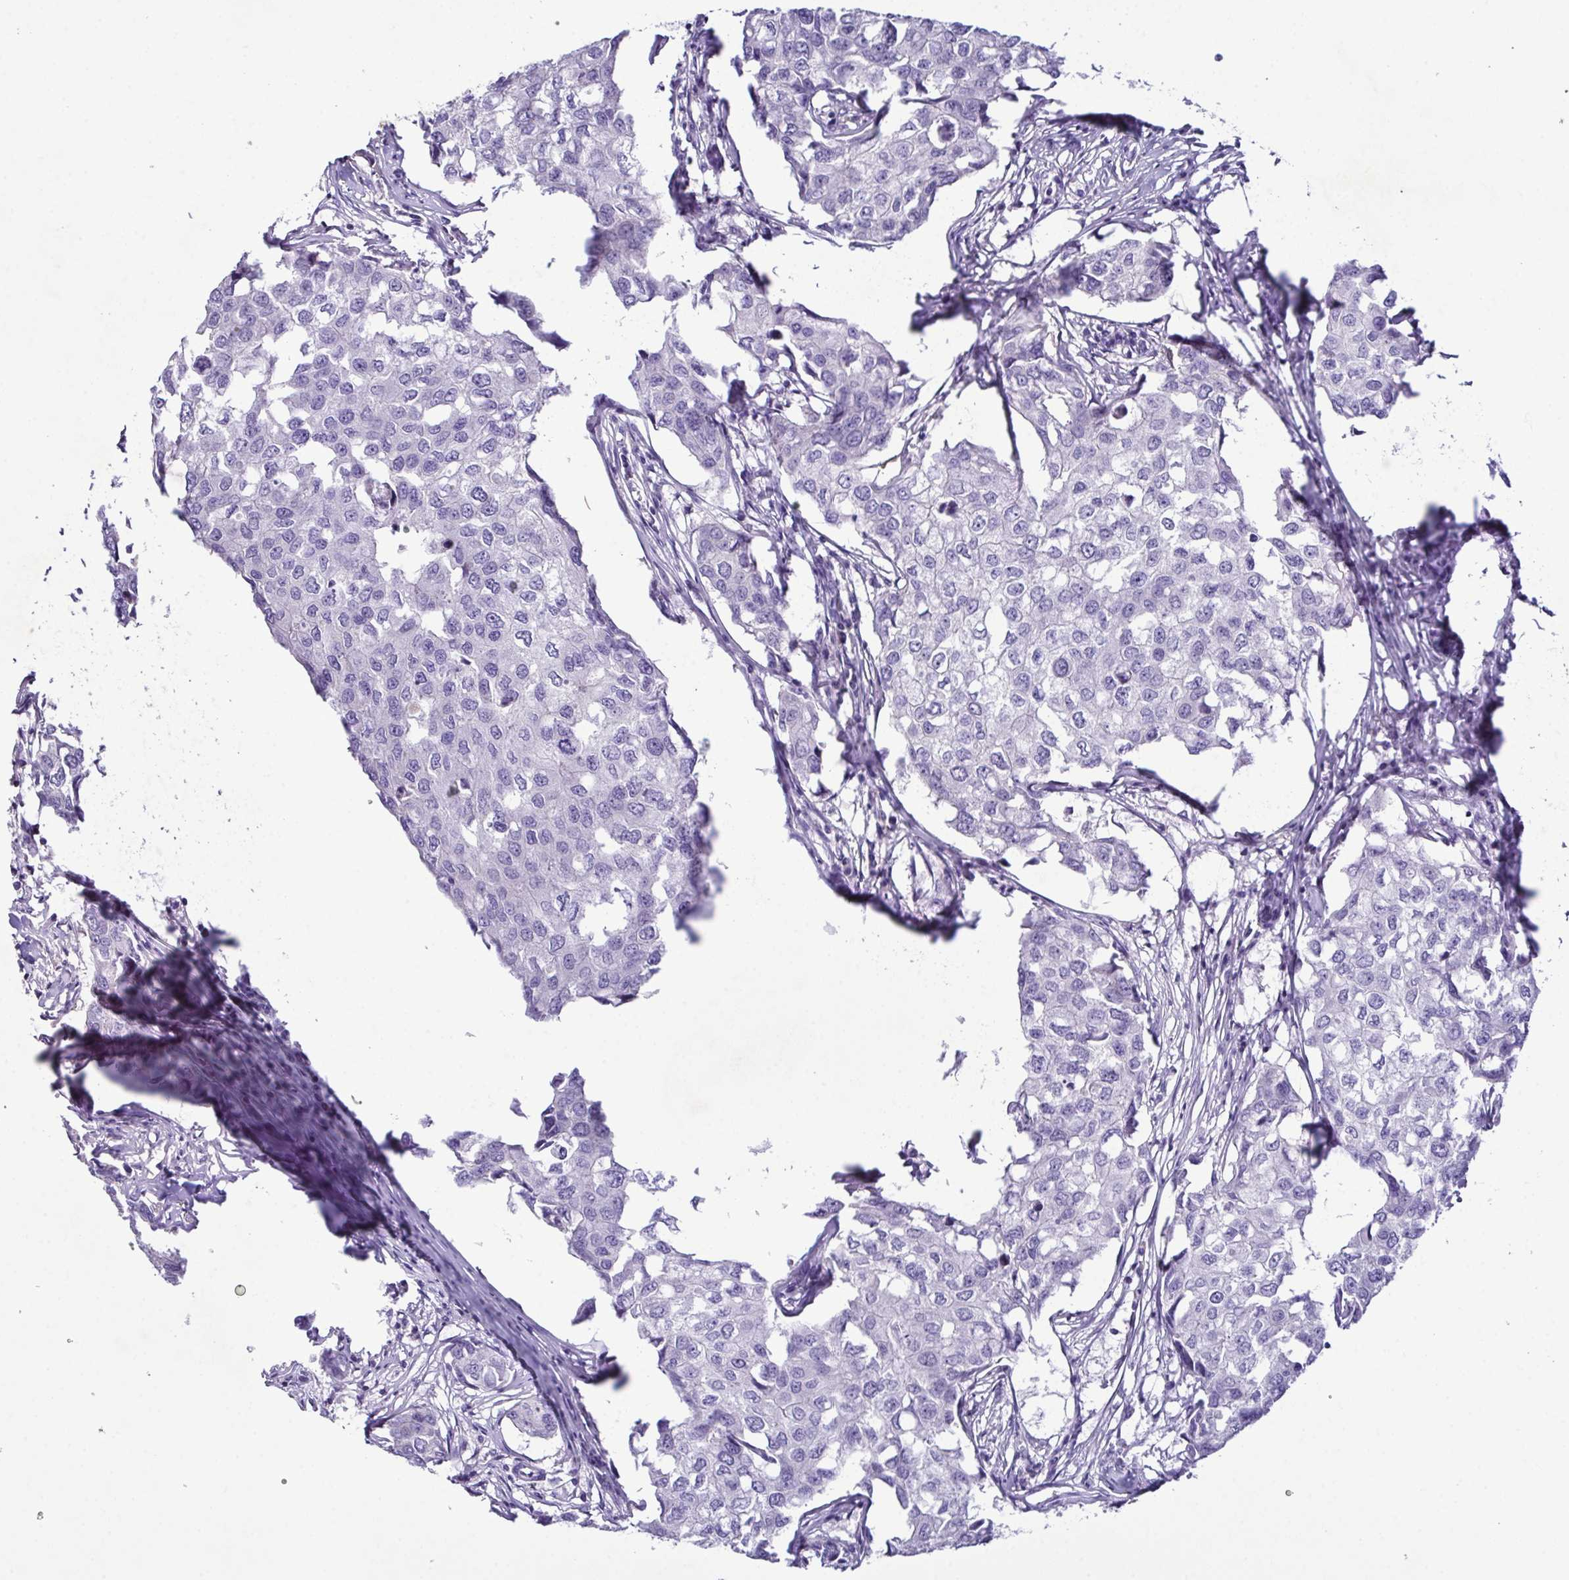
{"staining": {"intensity": "negative", "quantity": "none", "location": "none"}, "tissue": "breast cancer", "cell_type": "Tumor cells", "image_type": "cancer", "snomed": [{"axis": "morphology", "description": "Duct carcinoma"}, {"axis": "topography", "description": "Breast"}], "caption": "A micrograph of human infiltrating ductal carcinoma (breast) is negative for staining in tumor cells.", "gene": "MARCO", "patient": {"sex": "female", "age": 27}}